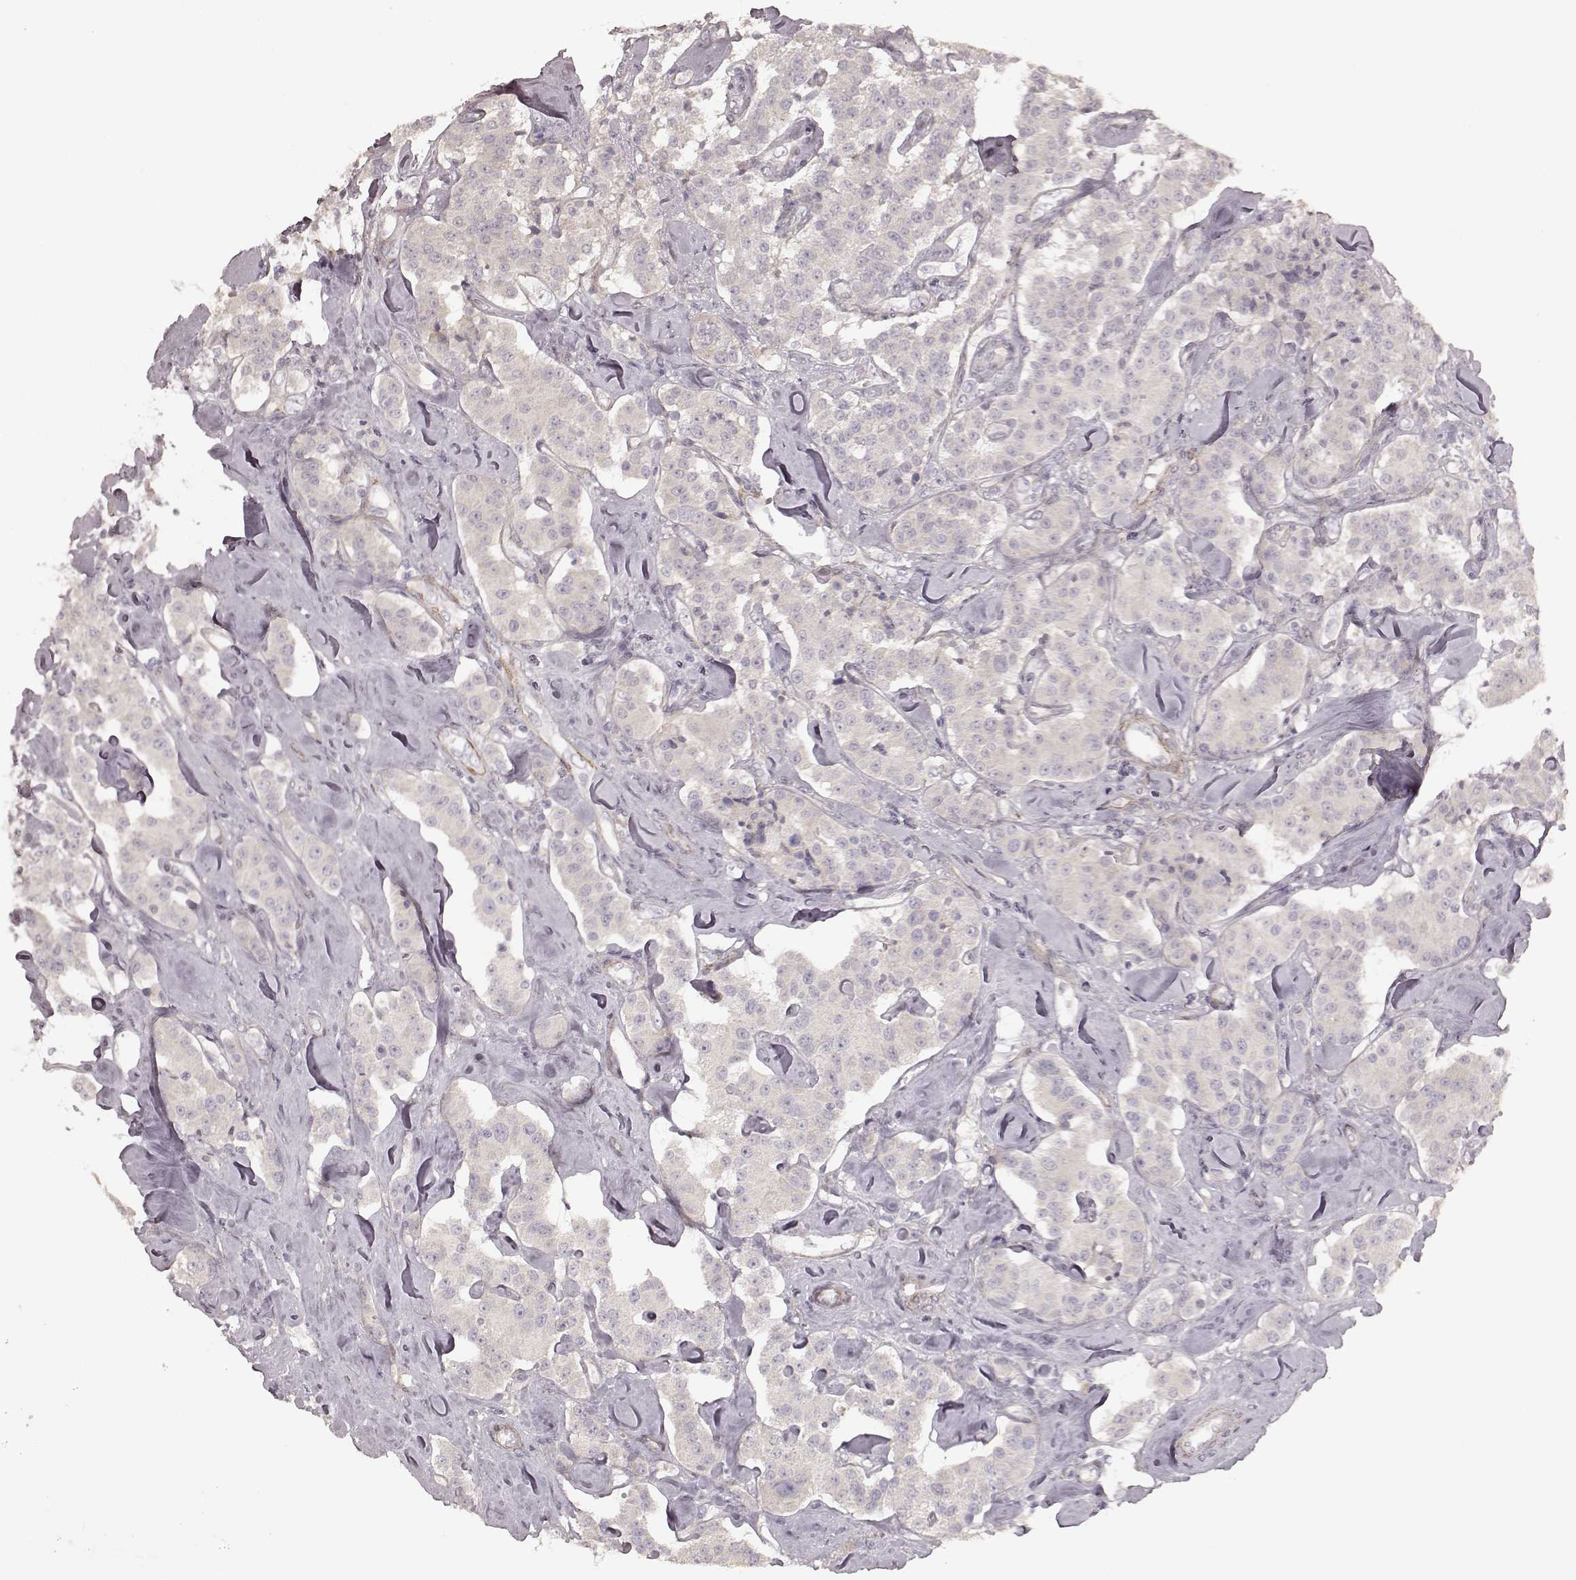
{"staining": {"intensity": "negative", "quantity": "none", "location": "none"}, "tissue": "carcinoid", "cell_type": "Tumor cells", "image_type": "cancer", "snomed": [{"axis": "morphology", "description": "Carcinoid, malignant, NOS"}, {"axis": "topography", "description": "Pancreas"}], "caption": "Immunohistochemical staining of carcinoid (malignant) demonstrates no significant staining in tumor cells.", "gene": "KCNJ9", "patient": {"sex": "male", "age": 41}}